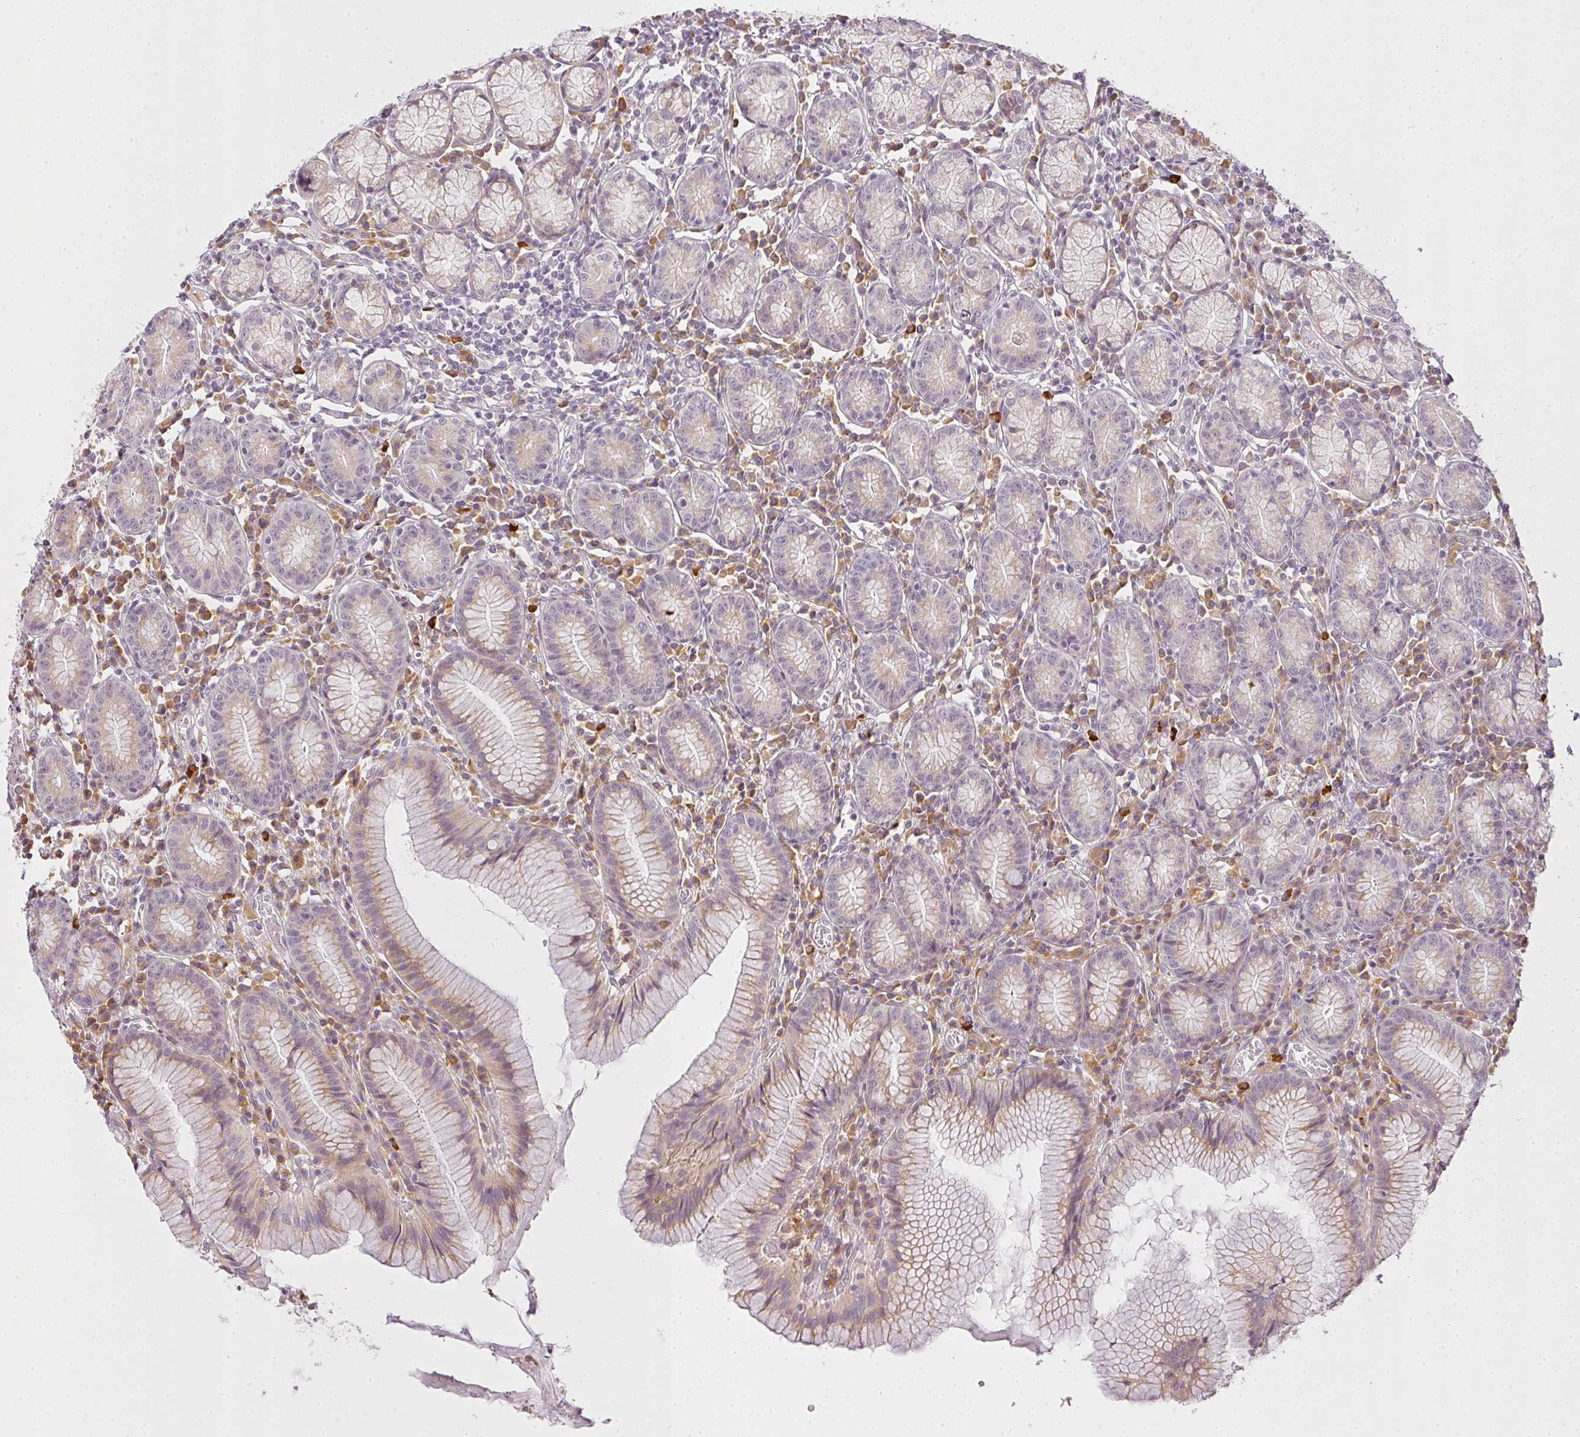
{"staining": {"intensity": "moderate", "quantity": "25%-75%", "location": "cytoplasmic/membranous"}, "tissue": "stomach", "cell_type": "Glandular cells", "image_type": "normal", "snomed": [{"axis": "morphology", "description": "Normal tissue, NOS"}, {"axis": "topography", "description": "Stomach"}], "caption": "IHC (DAB) staining of benign stomach displays moderate cytoplasmic/membranous protein expression in about 25%-75% of glandular cells. Nuclei are stained in blue.", "gene": "MED19", "patient": {"sex": "male", "age": 55}}